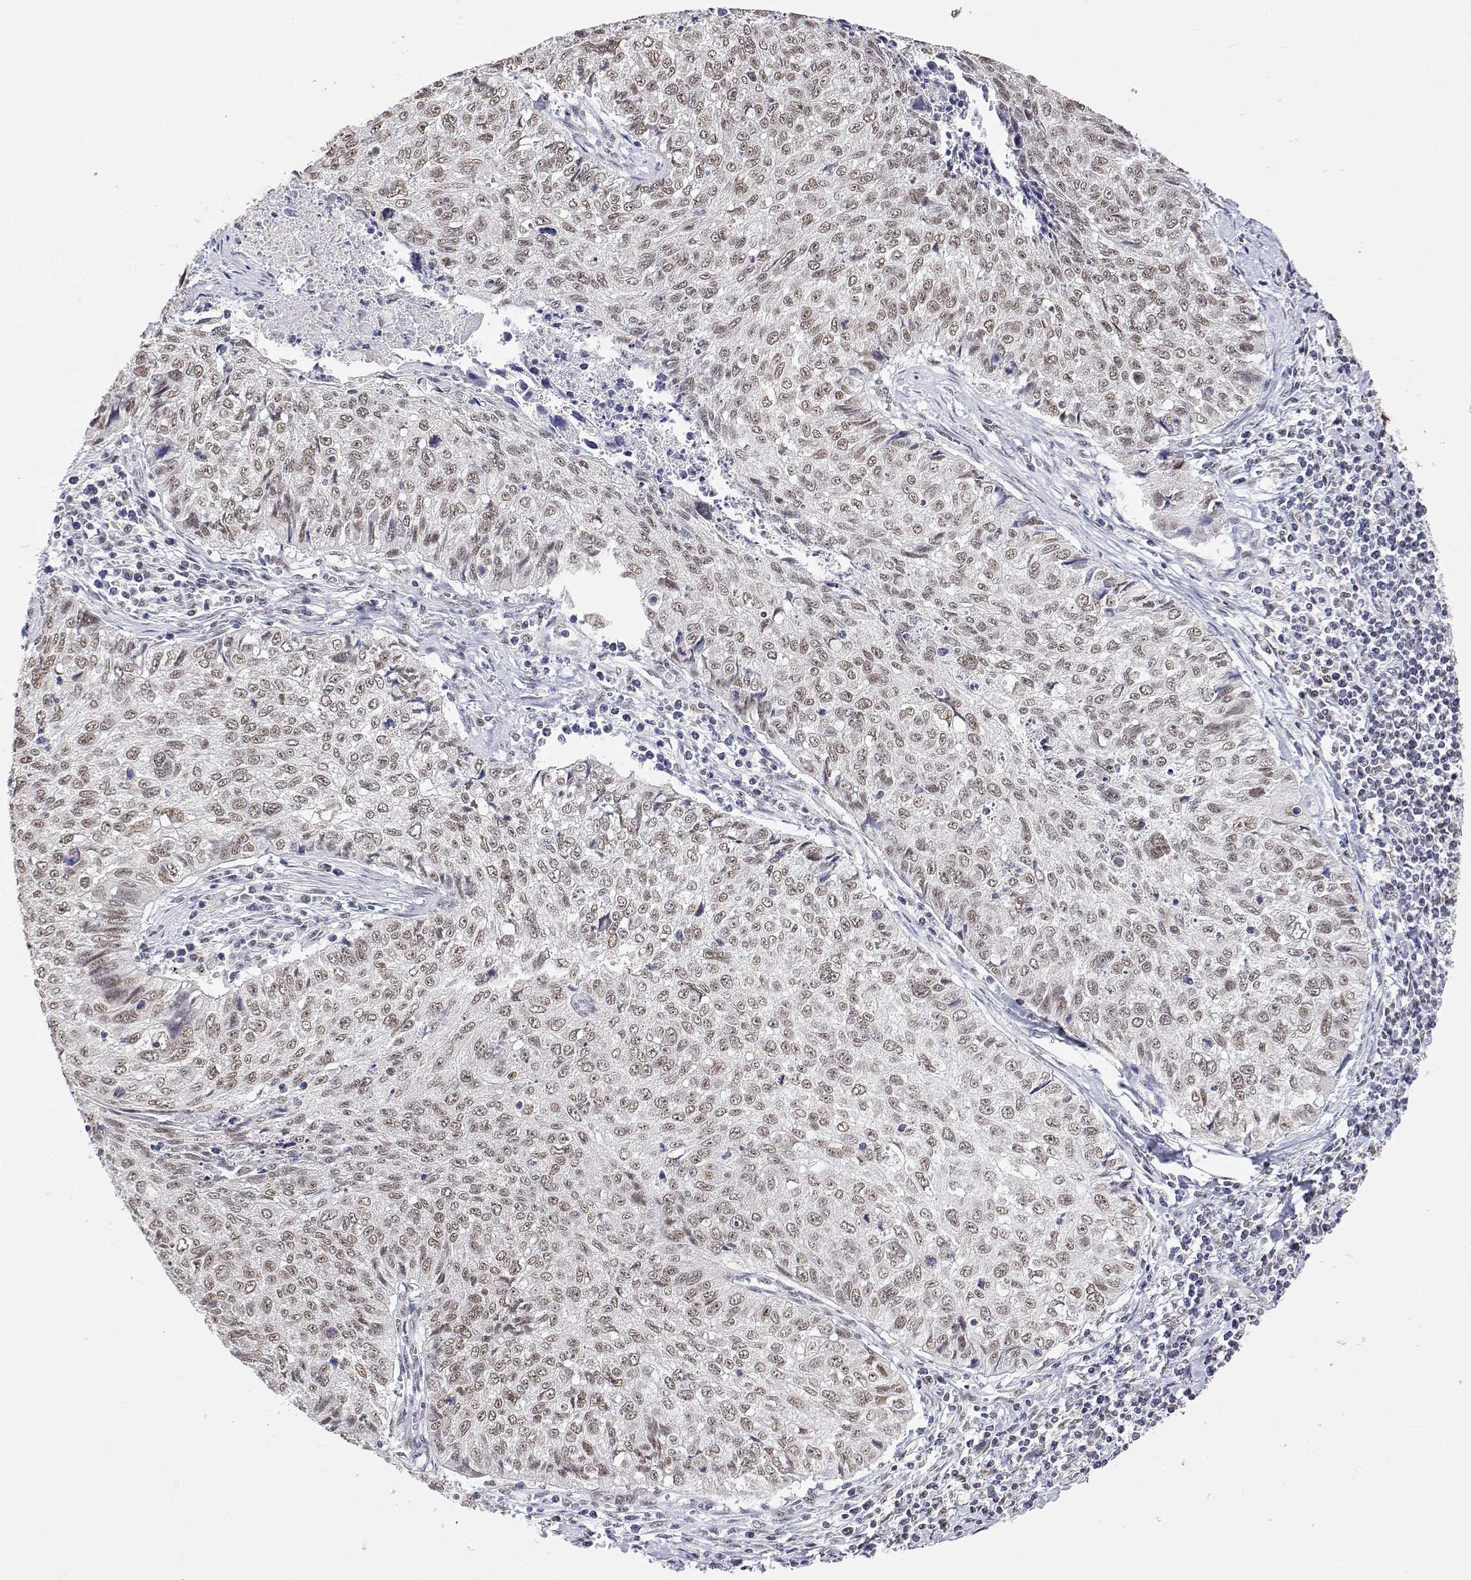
{"staining": {"intensity": "moderate", "quantity": ">75%", "location": "nuclear"}, "tissue": "lung cancer", "cell_type": "Tumor cells", "image_type": "cancer", "snomed": [{"axis": "morphology", "description": "Normal morphology"}, {"axis": "morphology", "description": "Aneuploidy"}, {"axis": "morphology", "description": "Squamous cell carcinoma, NOS"}, {"axis": "topography", "description": "Lymph node"}, {"axis": "topography", "description": "Lung"}], "caption": "Immunohistochemical staining of human aneuploidy (lung) exhibits medium levels of moderate nuclear positivity in approximately >75% of tumor cells.", "gene": "ADAR", "patient": {"sex": "female", "age": 76}}